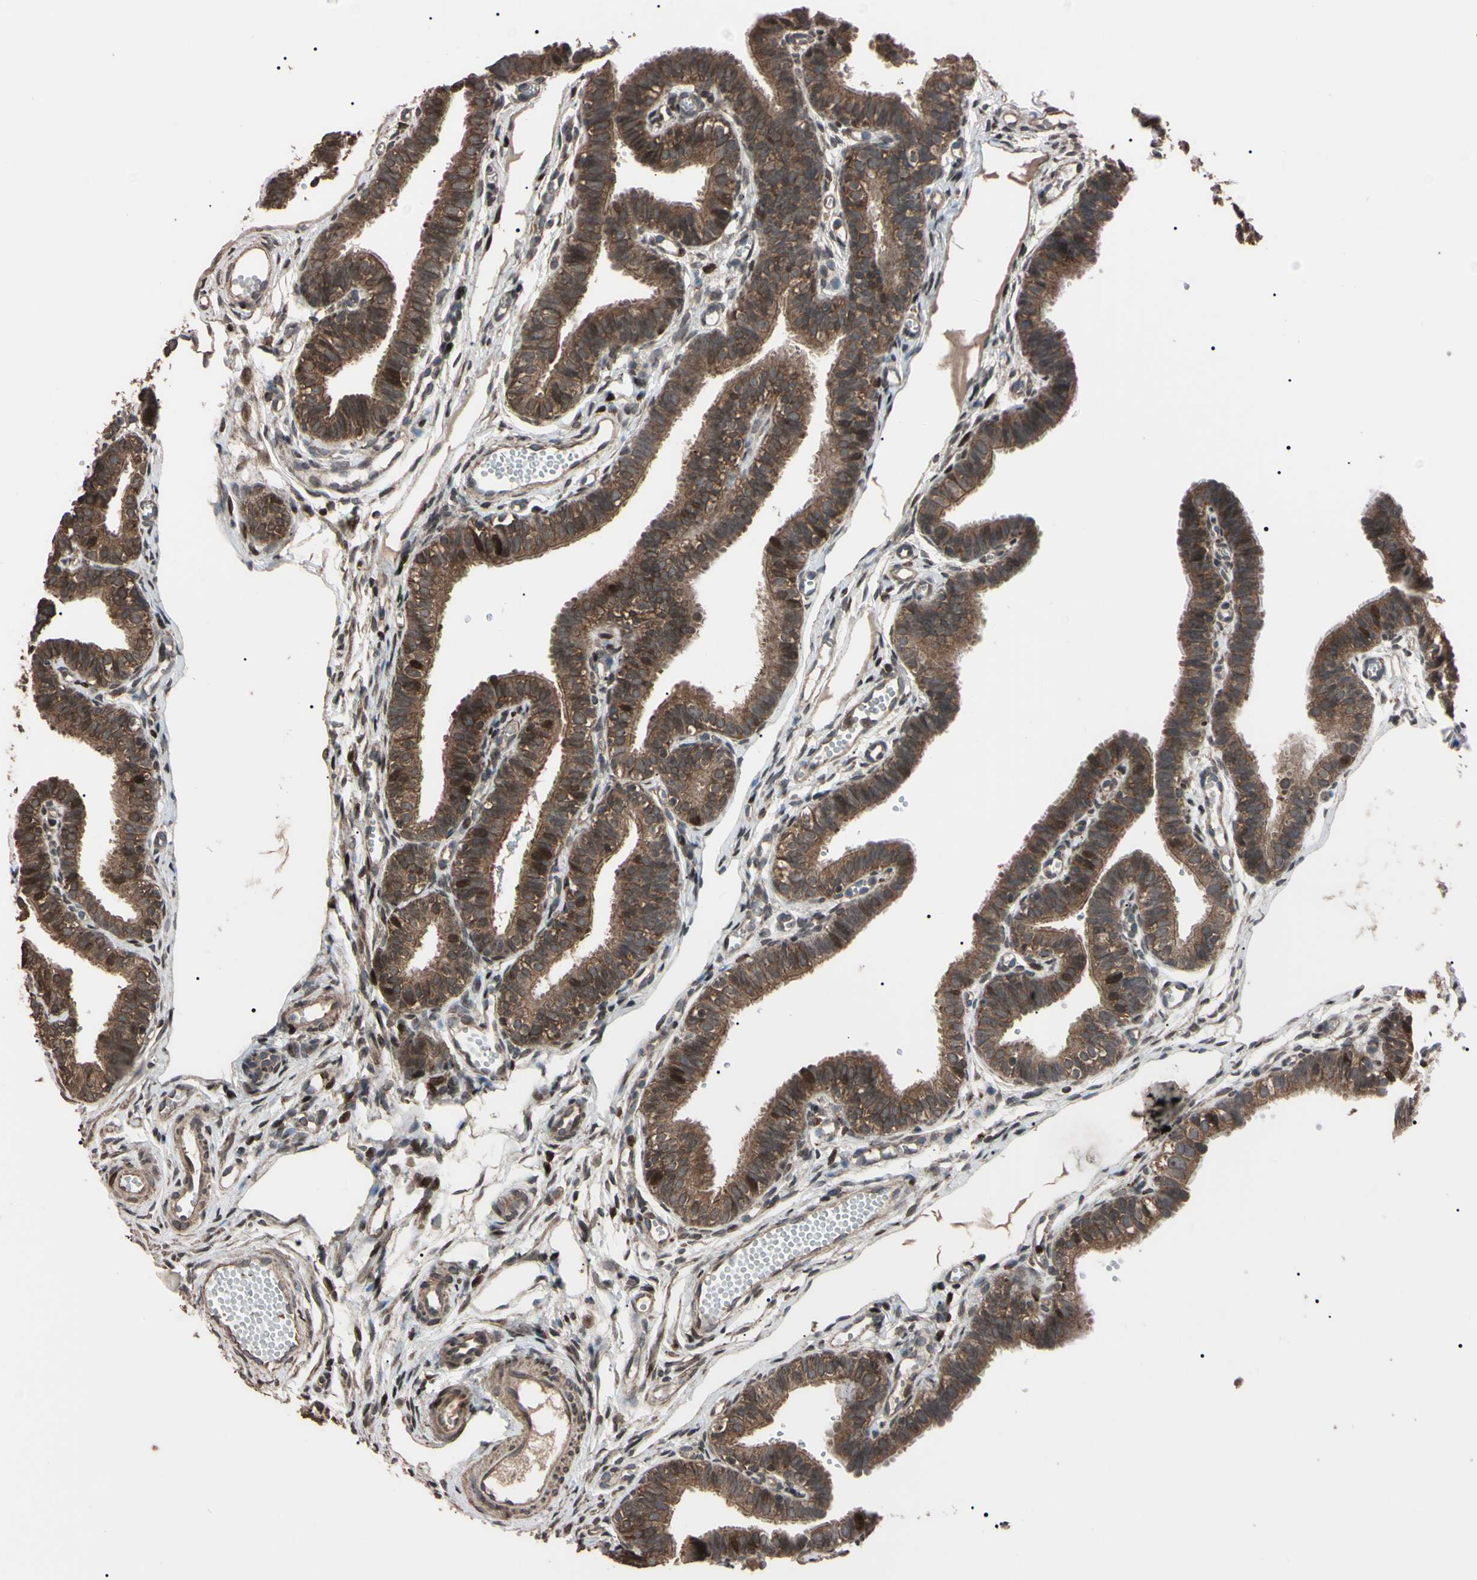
{"staining": {"intensity": "strong", "quantity": "<25%", "location": "cytoplasmic/membranous,nuclear"}, "tissue": "fallopian tube", "cell_type": "Glandular cells", "image_type": "normal", "snomed": [{"axis": "morphology", "description": "Normal tissue, NOS"}, {"axis": "topography", "description": "Fallopian tube"}, {"axis": "topography", "description": "Placenta"}], "caption": "Protein staining by IHC displays strong cytoplasmic/membranous,nuclear positivity in about <25% of glandular cells in normal fallopian tube. The staining was performed using DAB (3,3'-diaminobenzidine) to visualize the protein expression in brown, while the nuclei were stained in blue with hematoxylin (Magnification: 20x).", "gene": "TNFRSF1A", "patient": {"sex": "female", "age": 34}}